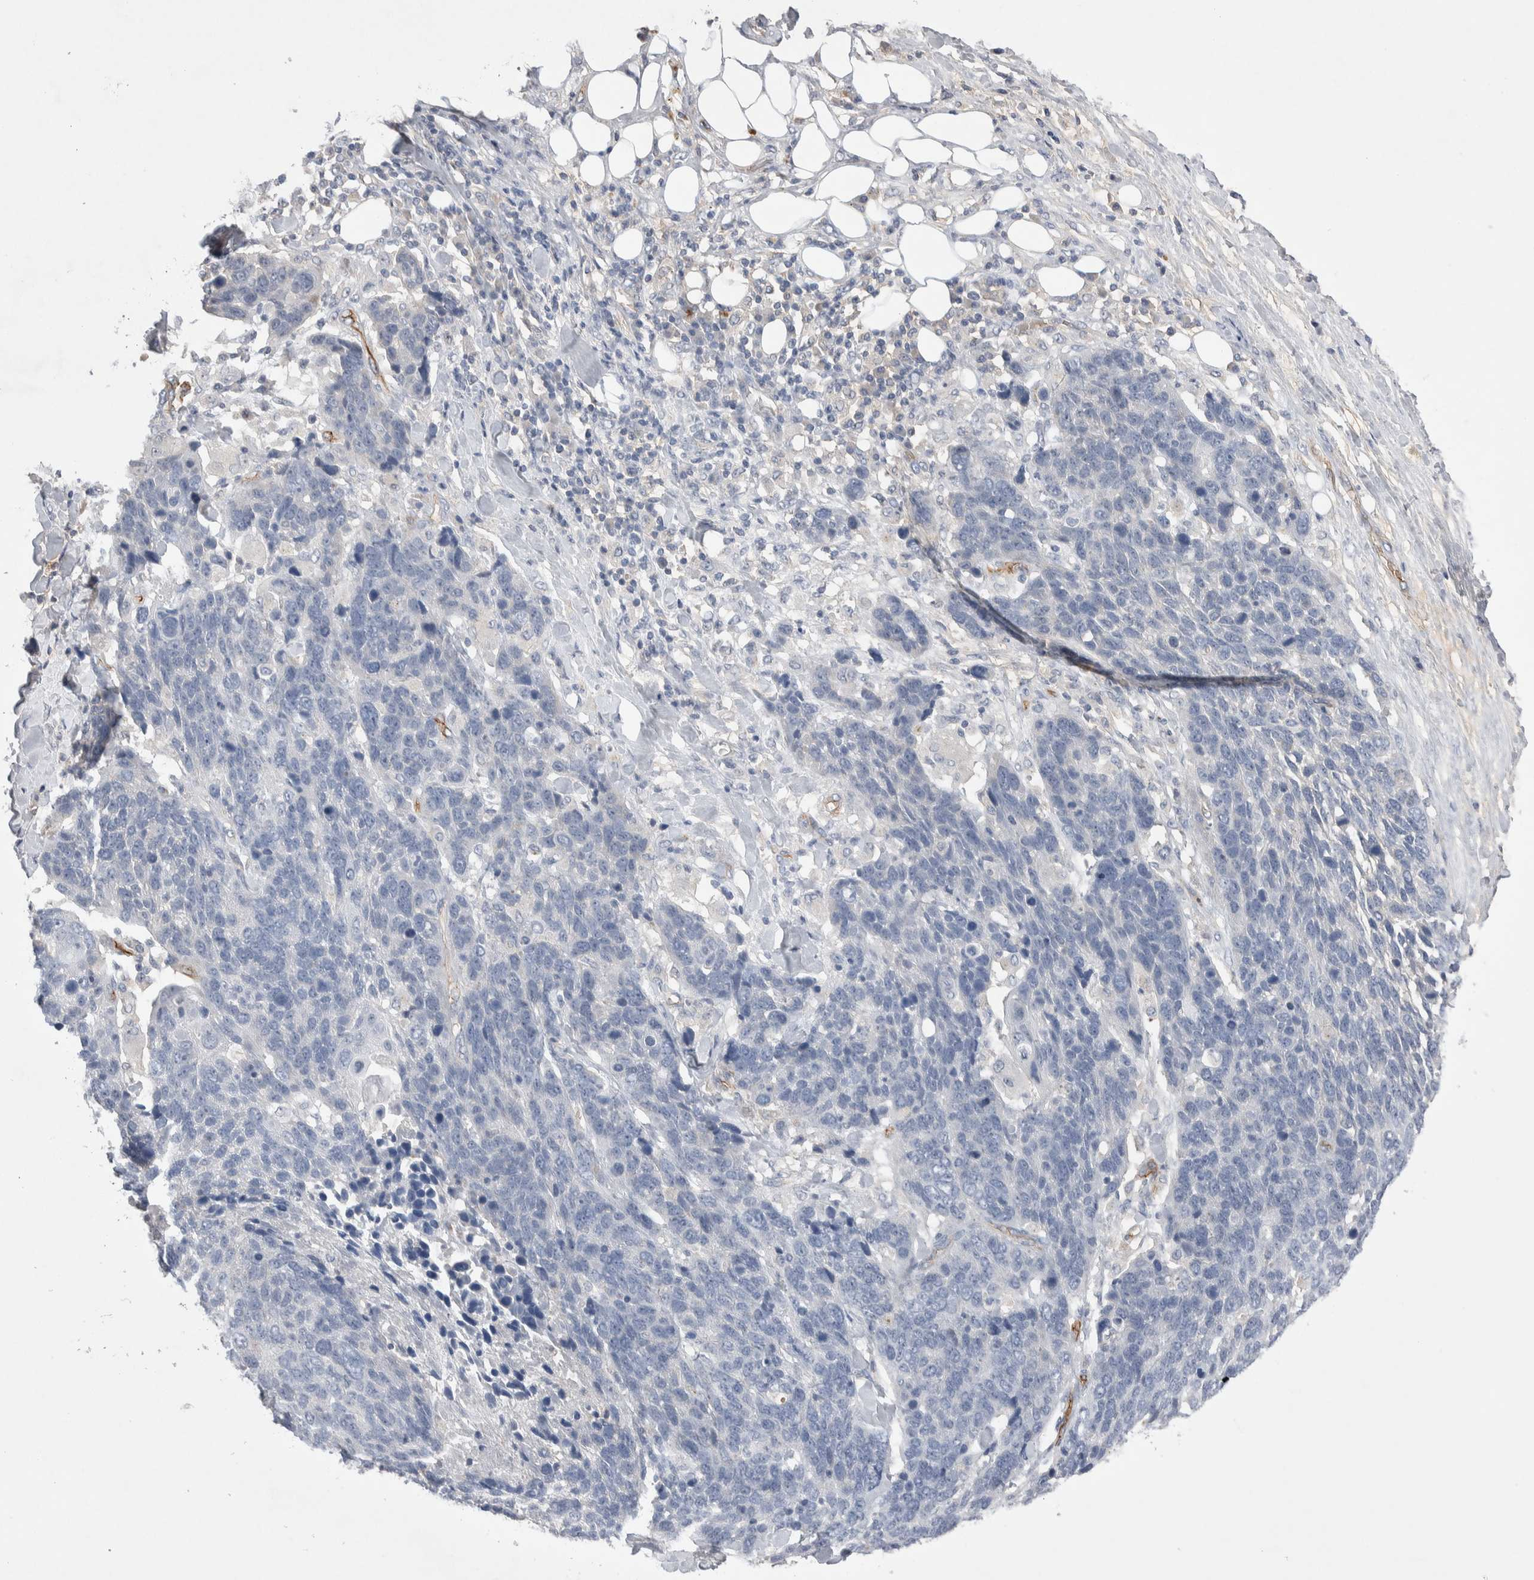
{"staining": {"intensity": "negative", "quantity": "none", "location": "none"}, "tissue": "lung cancer", "cell_type": "Tumor cells", "image_type": "cancer", "snomed": [{"axis": "morphology", "description": "Squamous cell carcinoma, NOS"}, {"axis": "topography", "description": "Lung"}], "caption": "High power microscopy photomicrograph of an immunohistochemistry image of lung squamous cell carcinoma, revealing no significant positivity in tumor cells. Nuclei are stained in blue.", "gene": "CEP131", "patient": {"sex": "male", "age": 66}}